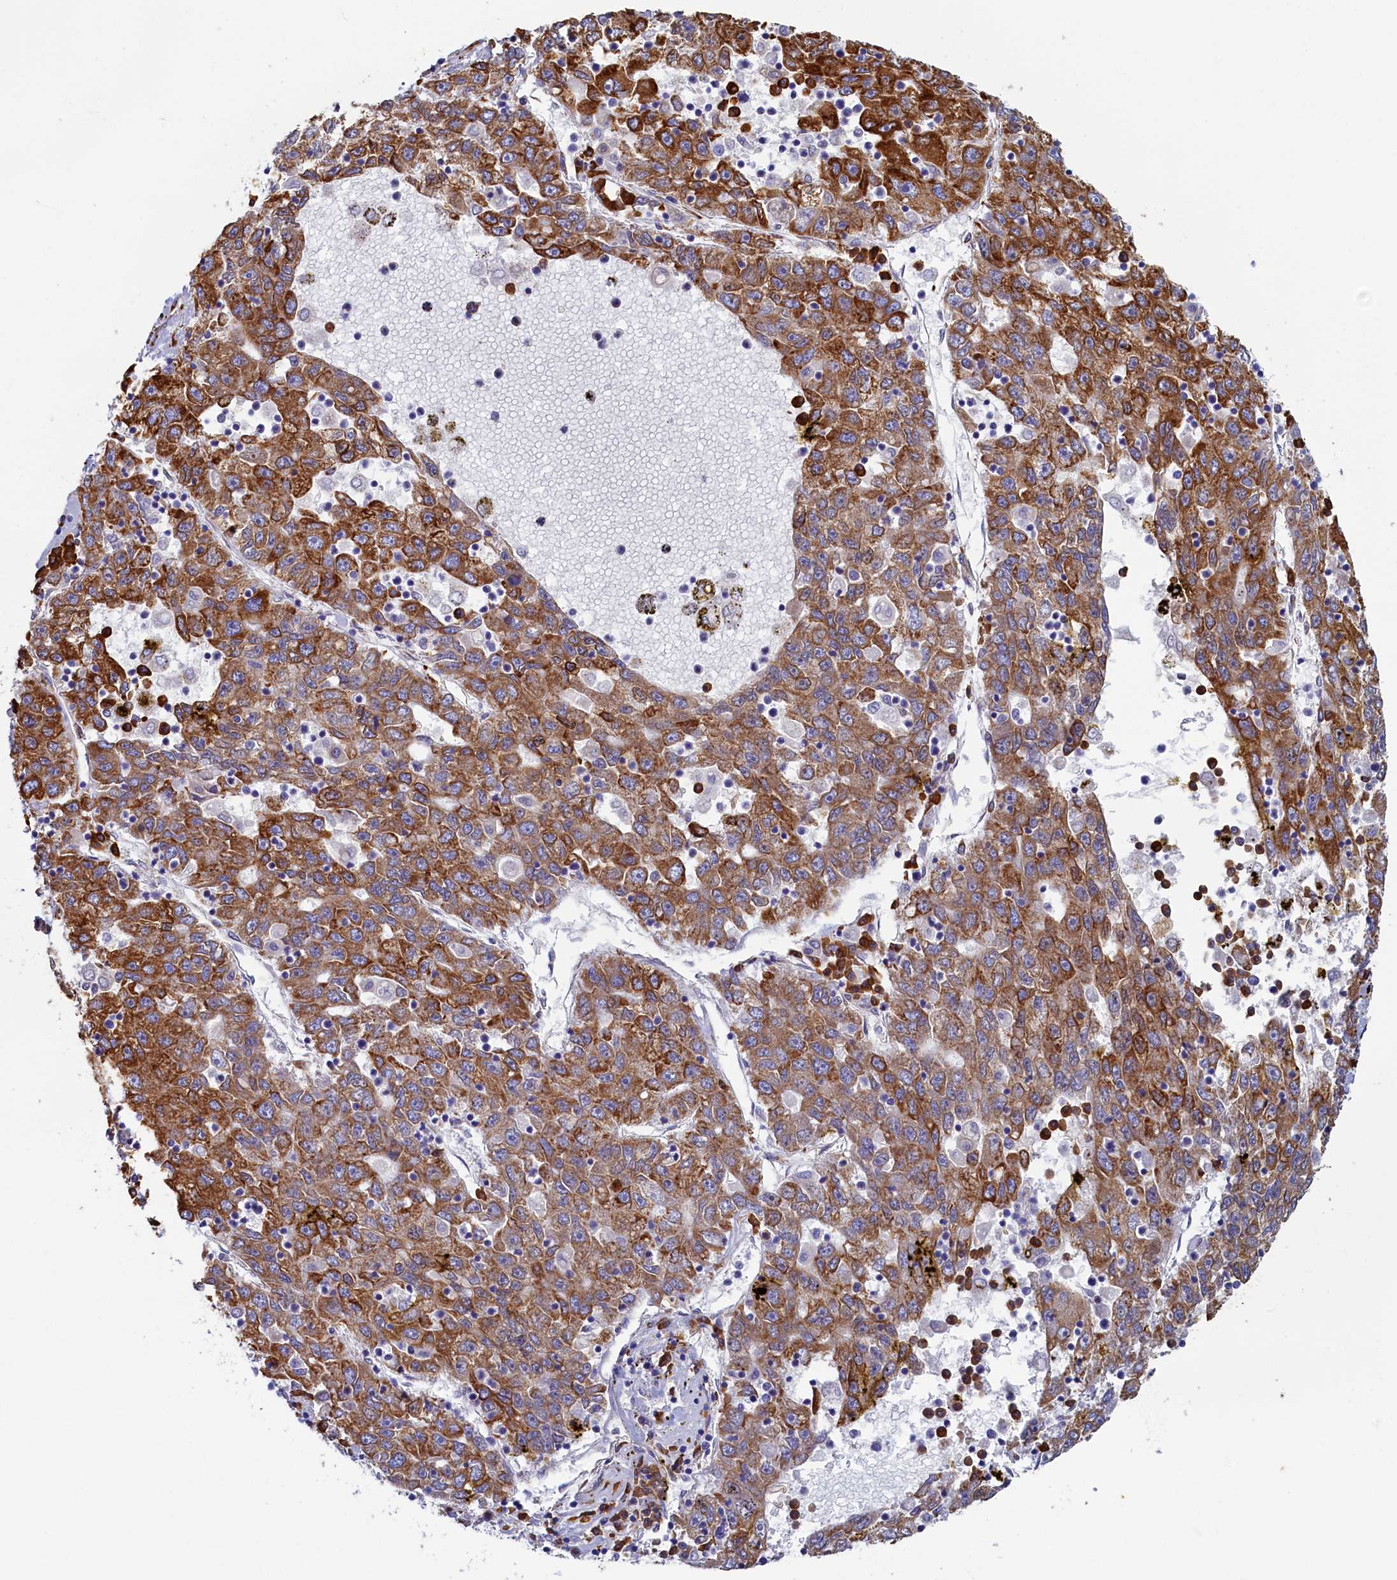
{"staining": {"intensity": "strong", "quantity": ">75%", "location": "cytoplasmic/membranous"}, "tissue": "liver cancer", "cell_type": "Tumor cells", "image_type": "cancer", "snomed": [{"axis": "morphology", "description": "Carcinoma, Hepatocellular, NOS"}, {"axis": "topography", "description": "Liver"}], "caption": "Hepatocellular carcinoma (liver) was stained to show a protein in brown. There is high levels of strong cytoplasmic/membranous positivity in about >75% of tumor cells. Nuclei are stained in blue.", "gene": "TMEM18", "patient": {"sex": "male", "age": 49}}